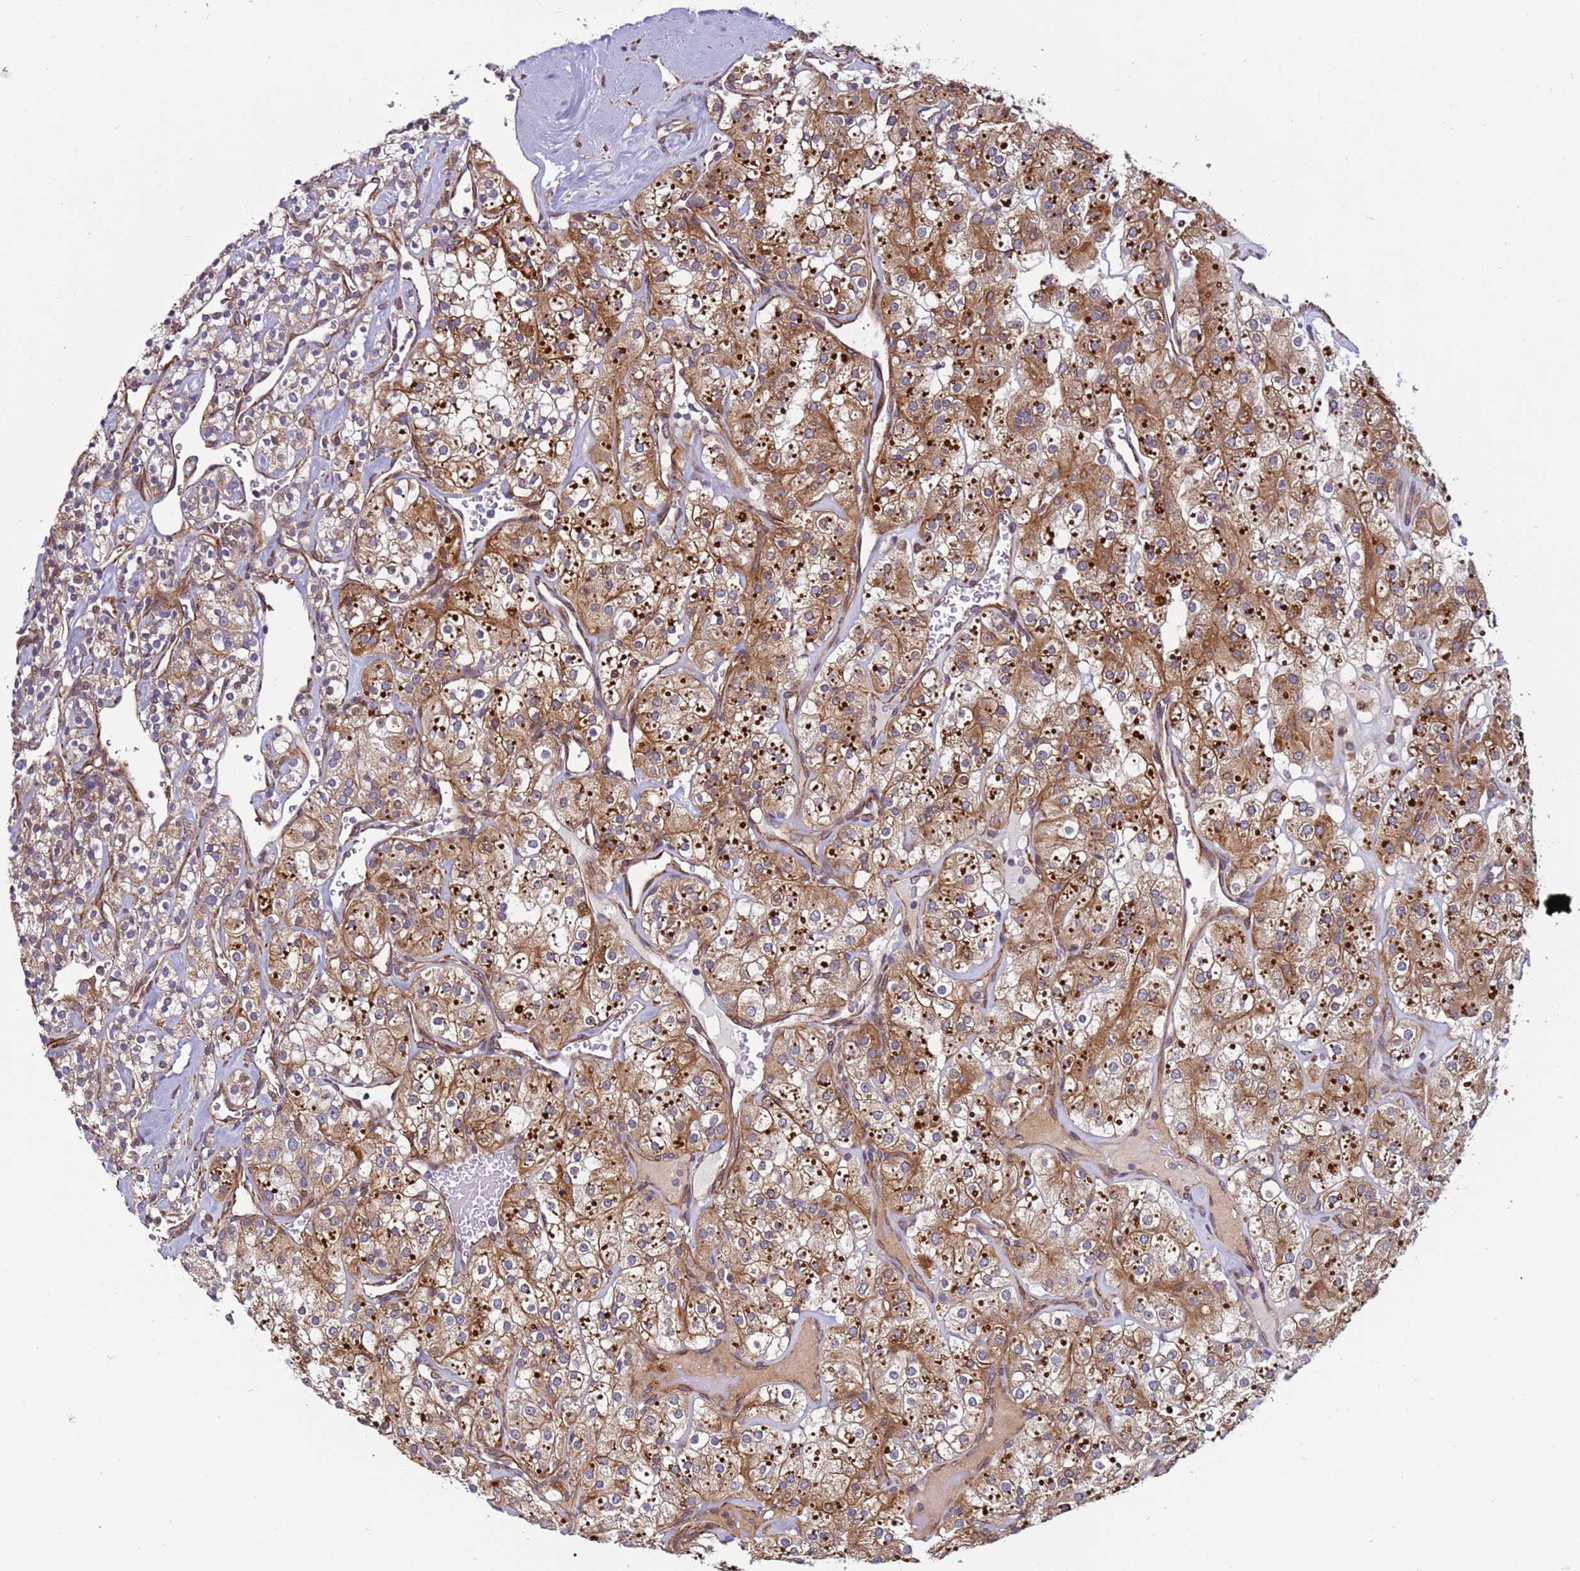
{"staining": {"intensity": "moderate", "quantity": ">75%", "location": "cytoplasmic/membranous"}, "tissue": "renal cancer", "cell_type": "Tumor cells", "image_type": "cancer", "snomed": [{"axis": "morphology", "description": "Adenocarcinoma, NOS"}, {"axis": "topography", "description": "Kidney"}], "caption": "Immunohistochemical staining of renal cancer demonstrates medium levels of moderate cytoplasmic/membranous expression in about >75% of tumor cells. (IHC, brightfield microscopy, high magnification).", "gene": "MCRIP1", "patient": {"sex": "male", "age": 77}}